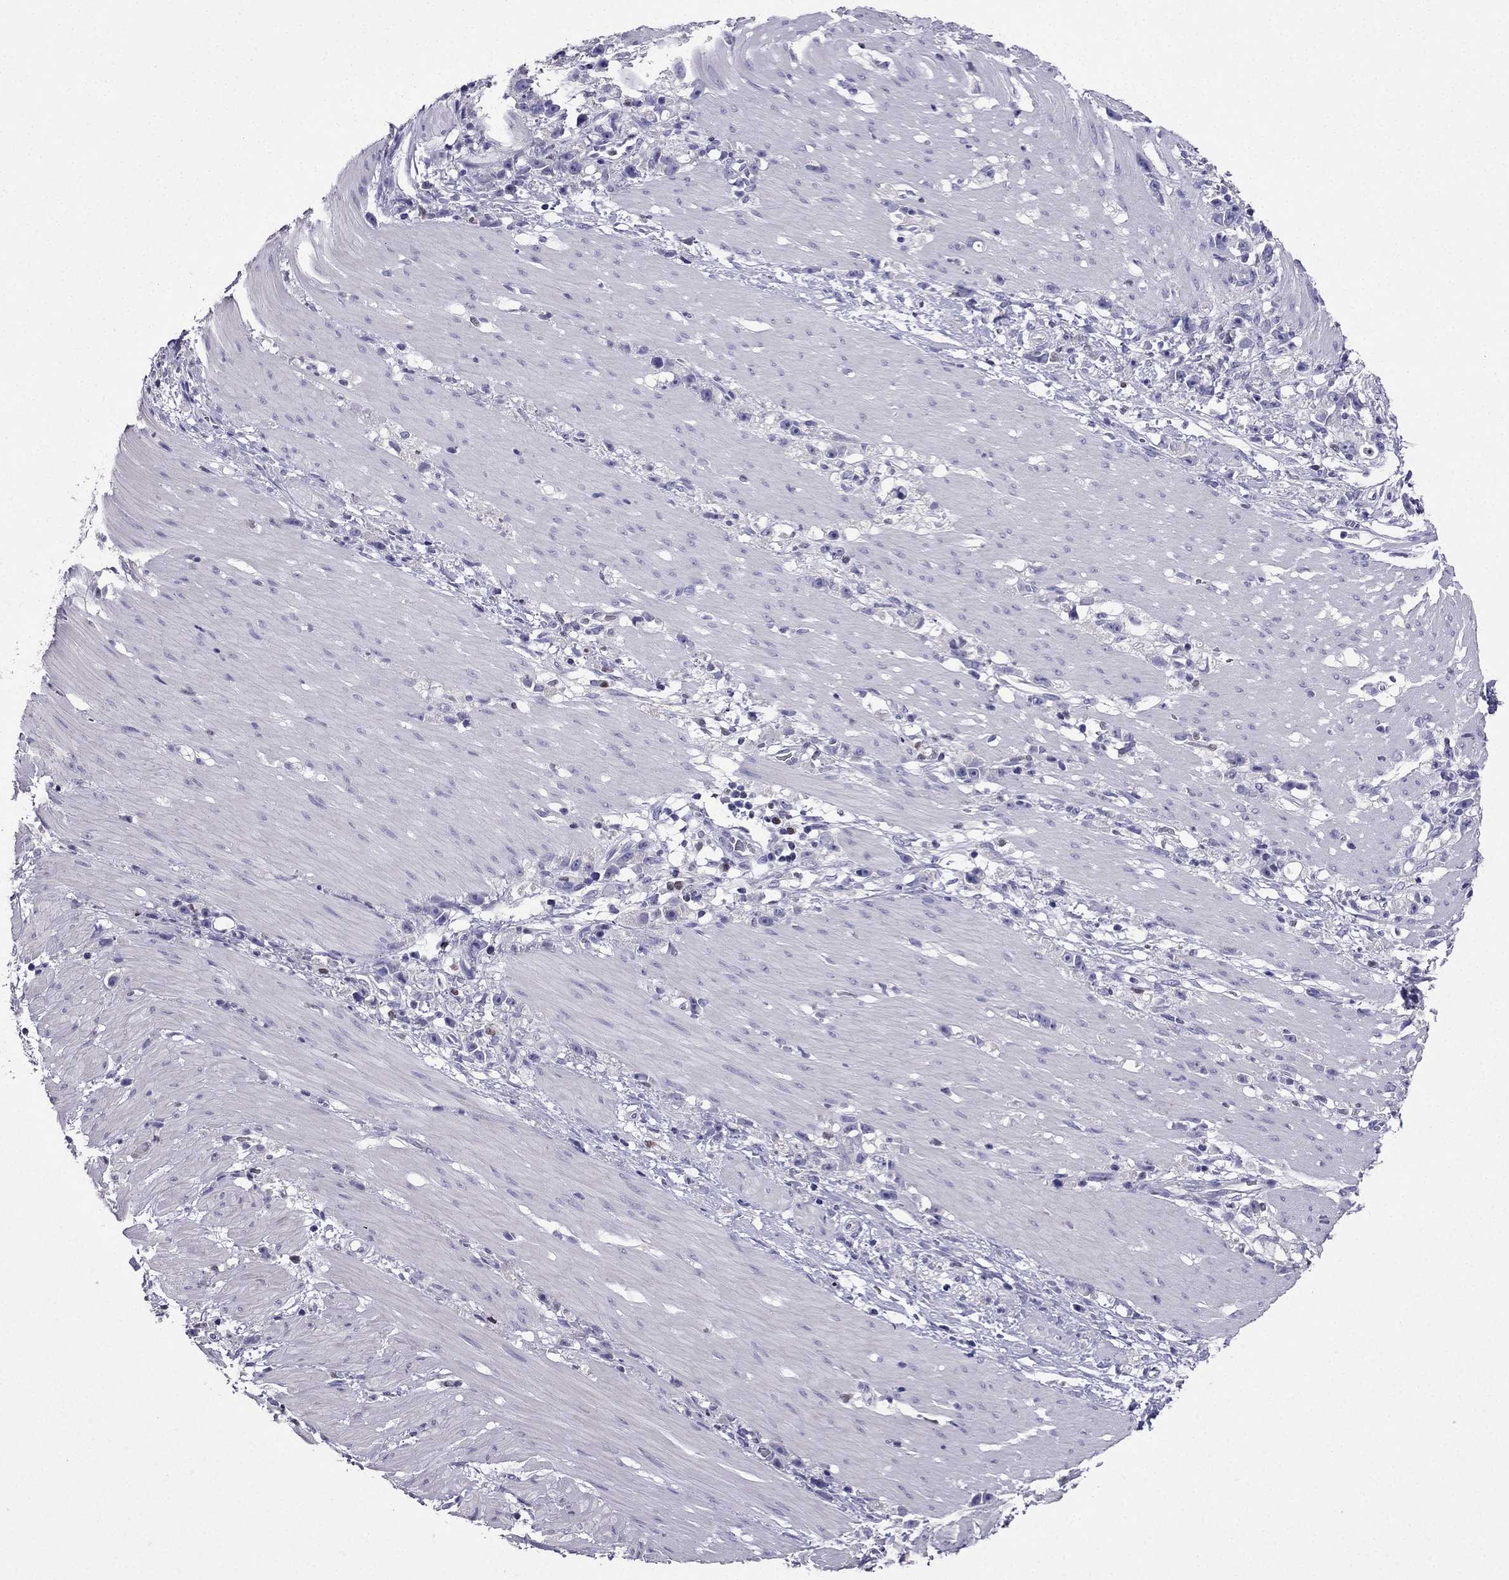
{"staining": {"intensity": "negative", "quantity": "none", "location": "none"}, "tissue": "stomach cancer", "cell_type": "Tumor cells", "image_type": "cancer", "snomed": [{"axis": "morphology", "description": "Adenocarcinoma, NOS"}, {"axis": "topography", "description": "Stomach"}], "caption": "A histopathology image of stomach cancer (adenocarcinoma) stained for a protein exhibits no brown staining in tumor cells.", "gene": "ARID3A", "patient": {"sex": "female", "age": 59}}